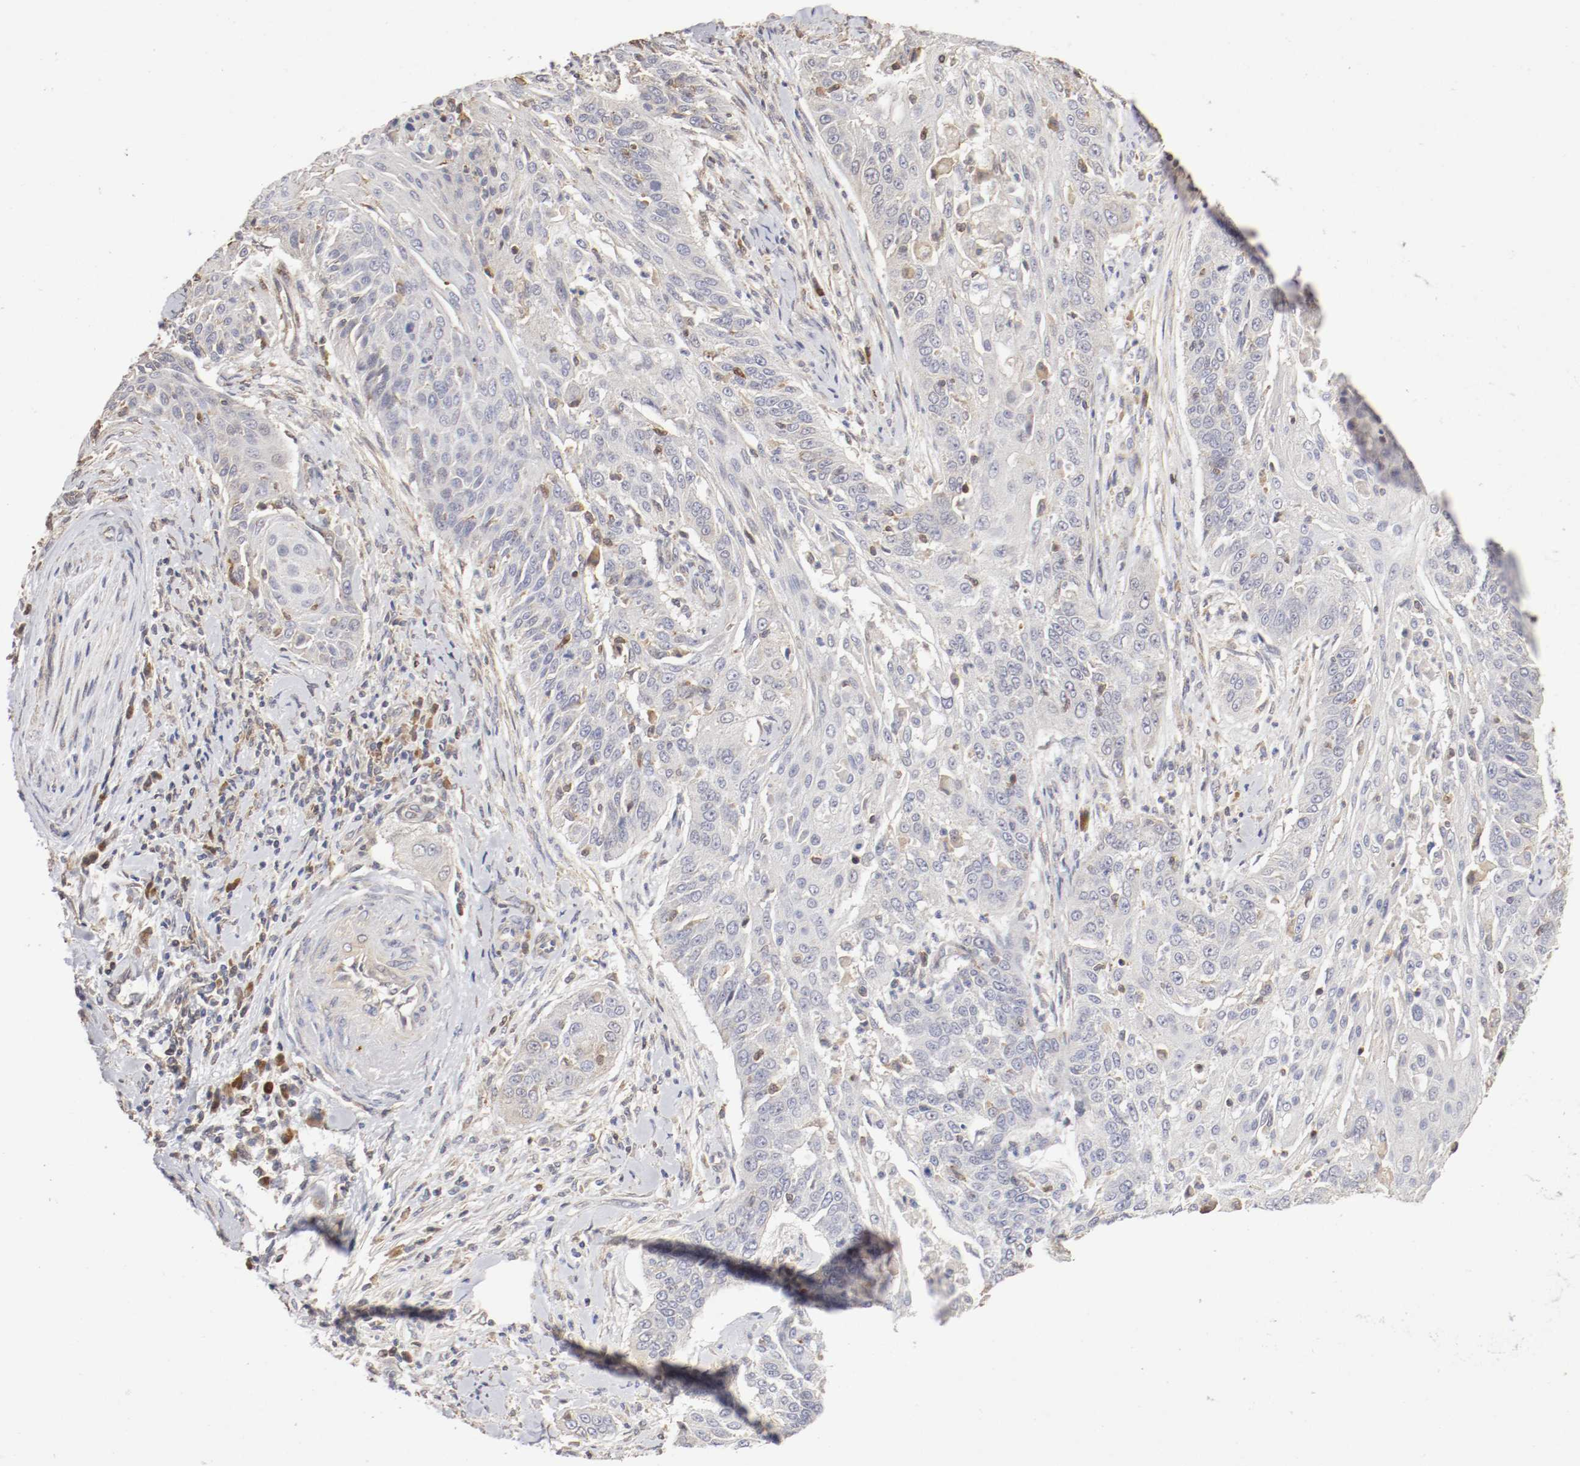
{"staining": {"intensity": "negative", "quantity": "none", "location": "none"}, "tissue": "cervical cancer", "cell_type": "Tumor cells", "image_type": "cancer", "snomed": [{"axis": "morphology", "description": "Squamous cell carcinoma, NOS"}, {"axis": "topography", "description": "Cervix"}], "caption": "Immunohistochemistry image of neoplastic tissue: human squamous cell carcinoma (cervical) stained with DAB exhibits no significant protein staining in tumor cells.", "gene": "CDK6", "patient": {"sex": "female", "age": 33}}